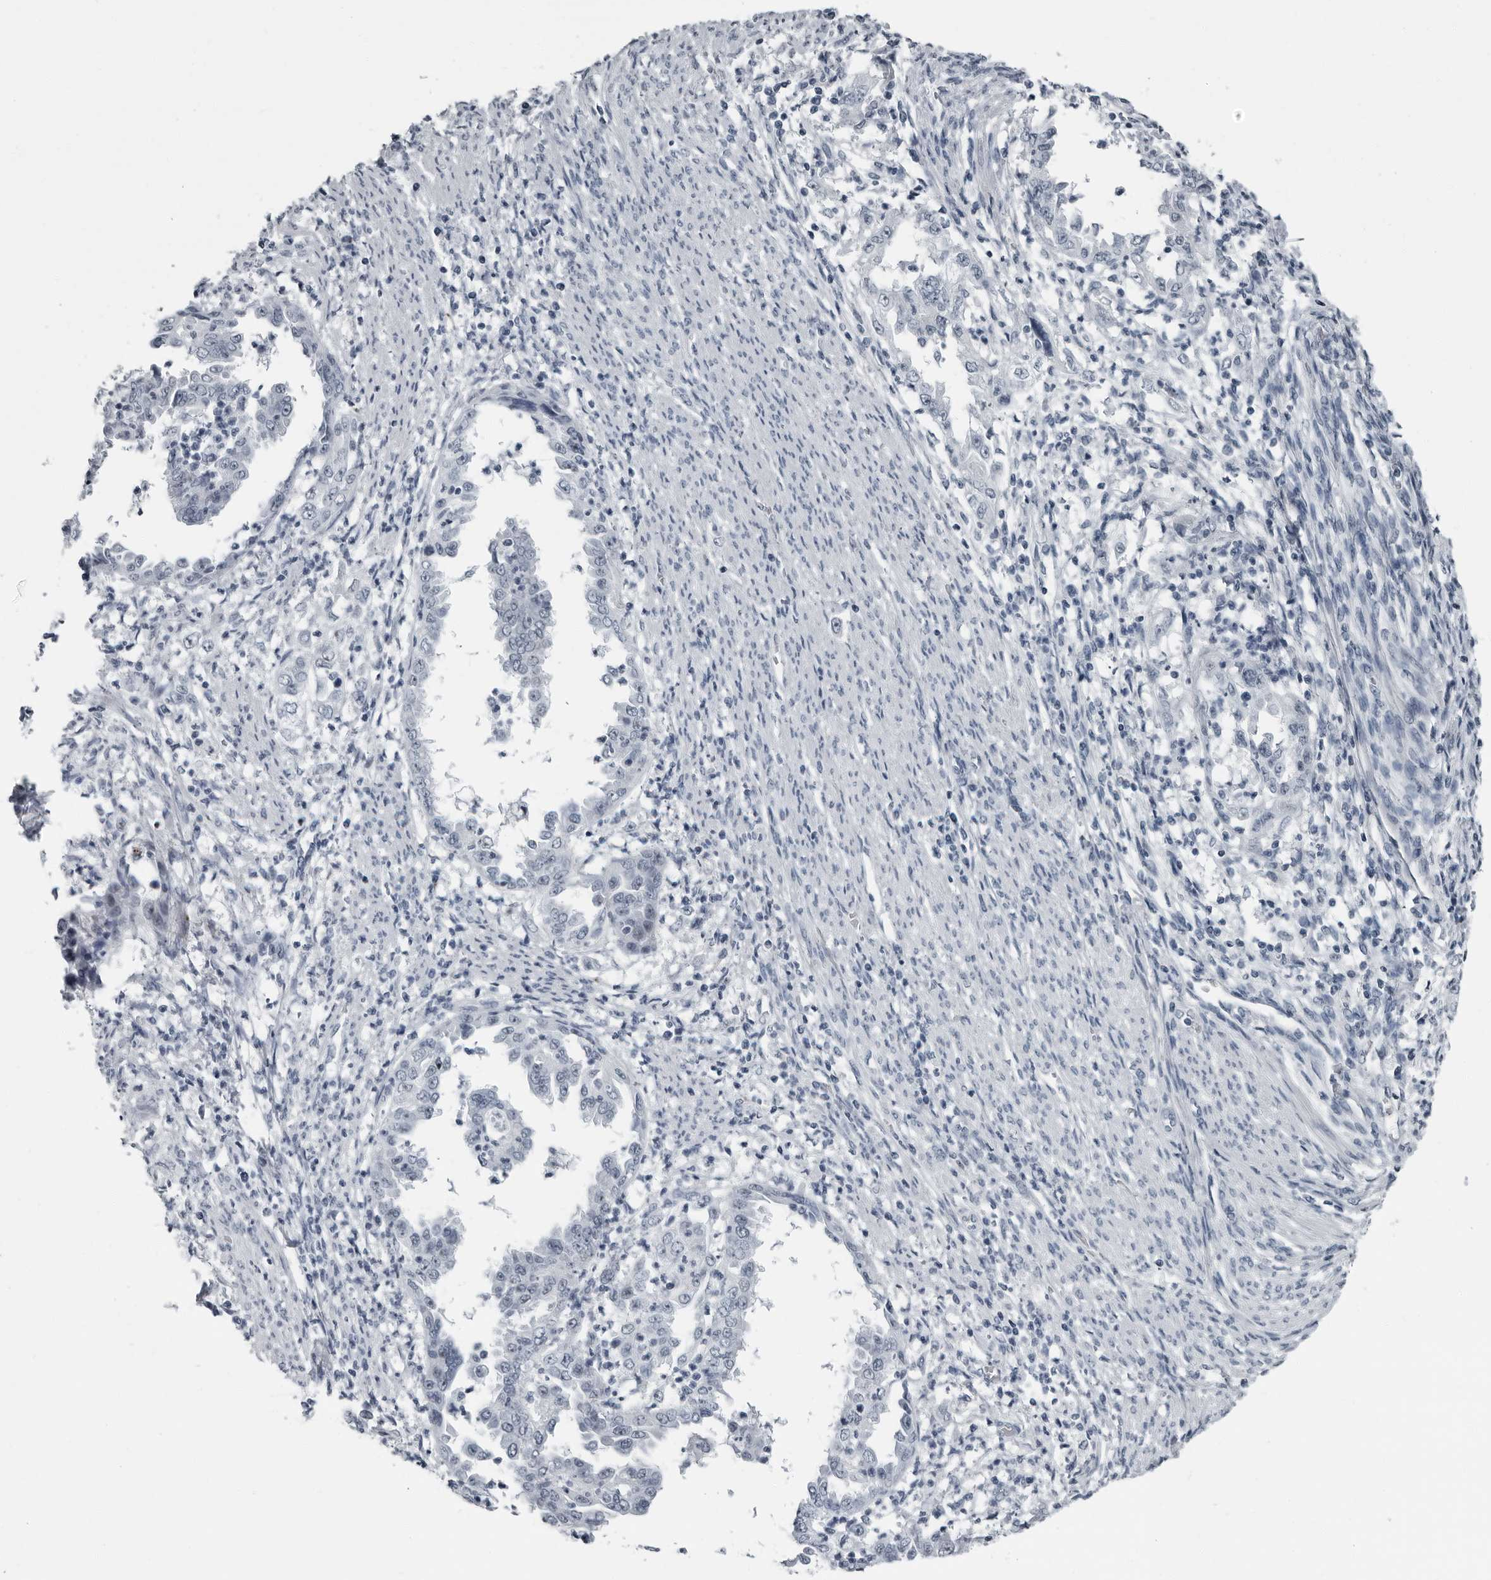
{"staining": {"intensity": "negative", "quantity": "none", "location": "none"}, "tissue": "endometrial cancer", "cell_type": "Tumor cells", "image_type": "cancer", "snomed": [{"axis": "morphology", "description": "Adenocarcinoma, NOS"}, {"axis": "topography", "description": "Endometrium"}], "caption": "Immunohistochemical staining of endometrial adenocarcinoma reveals no significant positivity in tumor cells.", "gene": "PDCD11", "patient": {"sex": "female", "age": 85}}